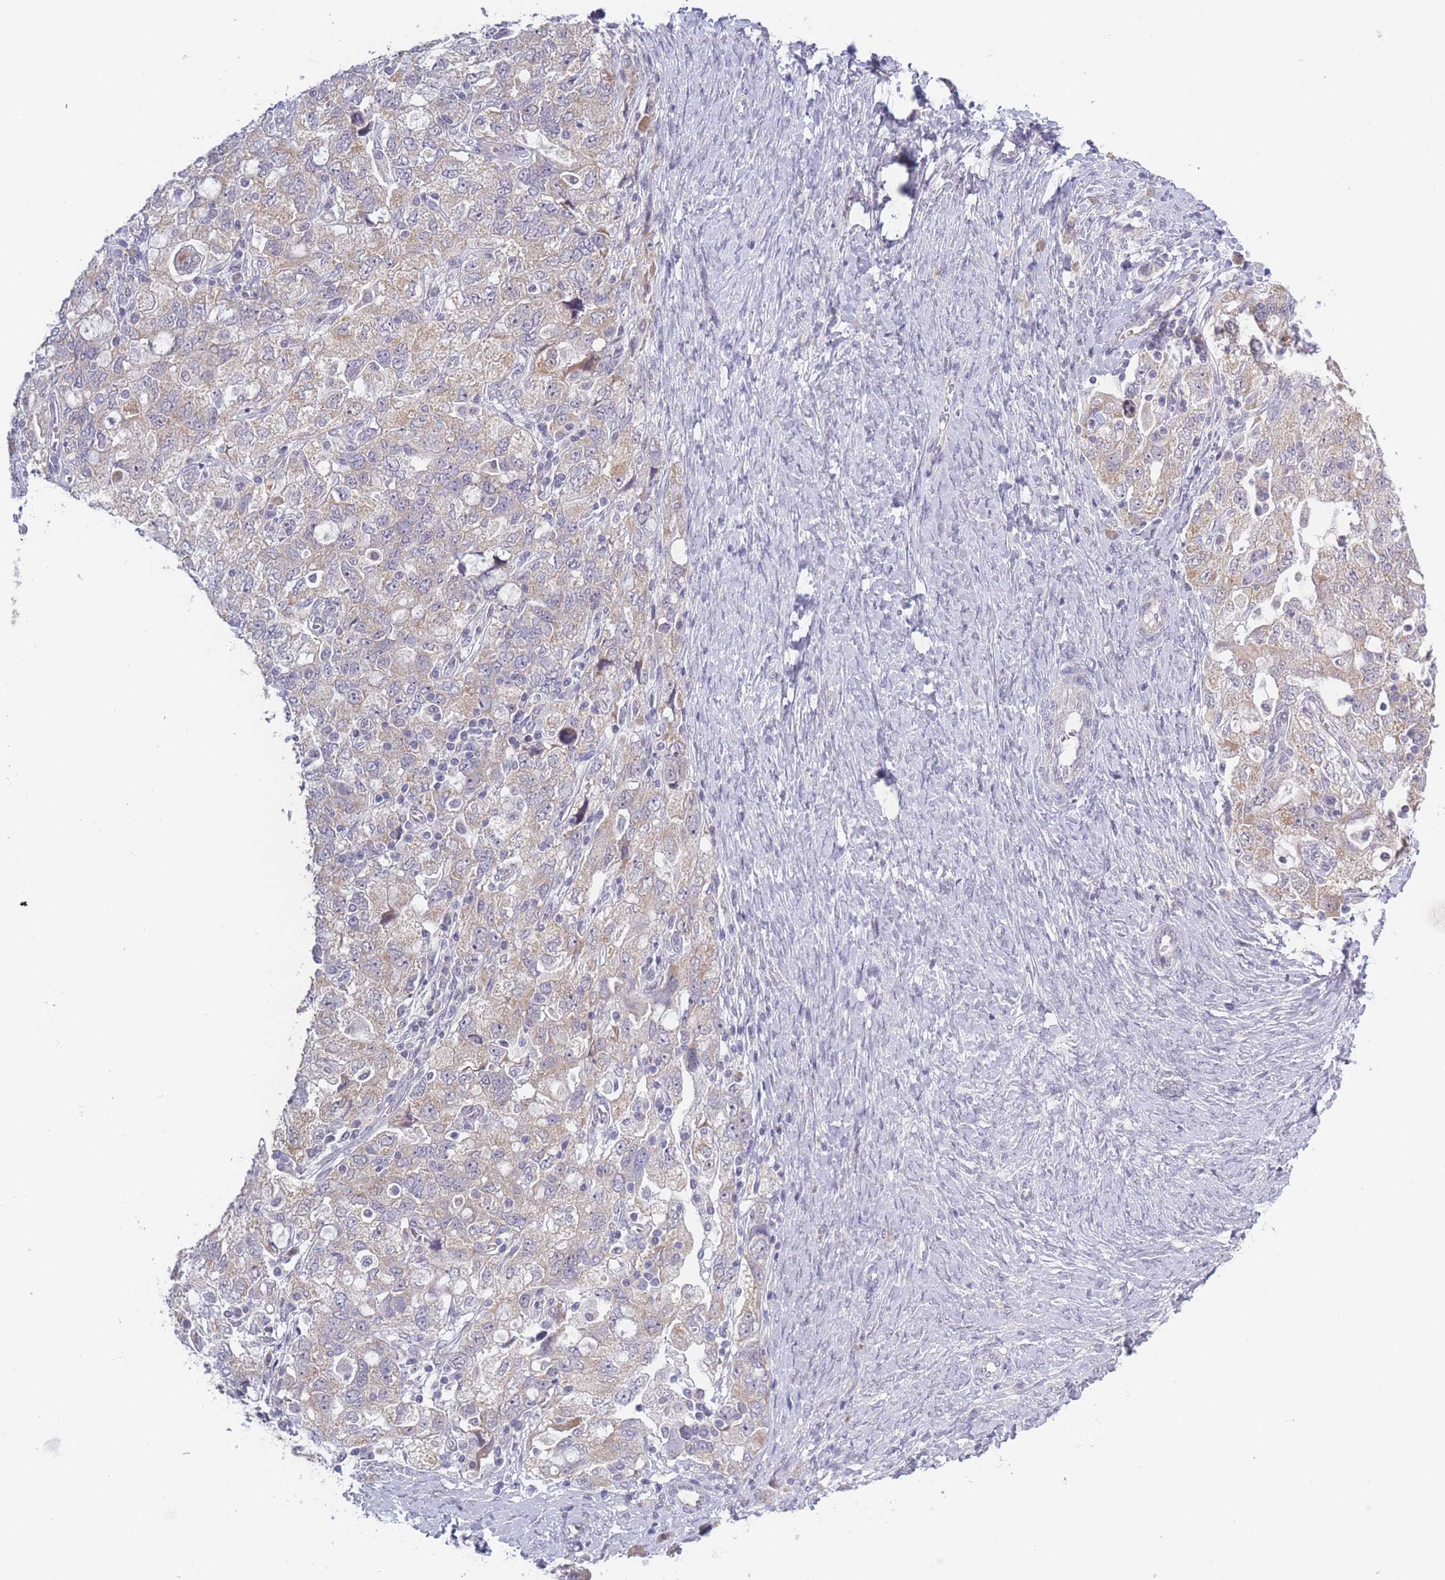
{"staining": {"intensity": "weak", "quantity": "<25%", "location": "cytoplasmic/membranous"}, "tissue": "ovarian cancer", "cell_type": "Tumor cells", "image_type": "cancer", "snomed": [{"axis": "morphology", "description": "Carcinoma, NOS"}, {"axis": "morphology", "description": "Cystadenocarcinoma, serous, NOS"}, {"axis": "topography", "description": "Ovary"}], "caption": "Protein analysis of ovarian cancer shows no significant expression in tumor cells.", "gene": "FAM227B", "patient": {"sex": "female", "age": 69}}